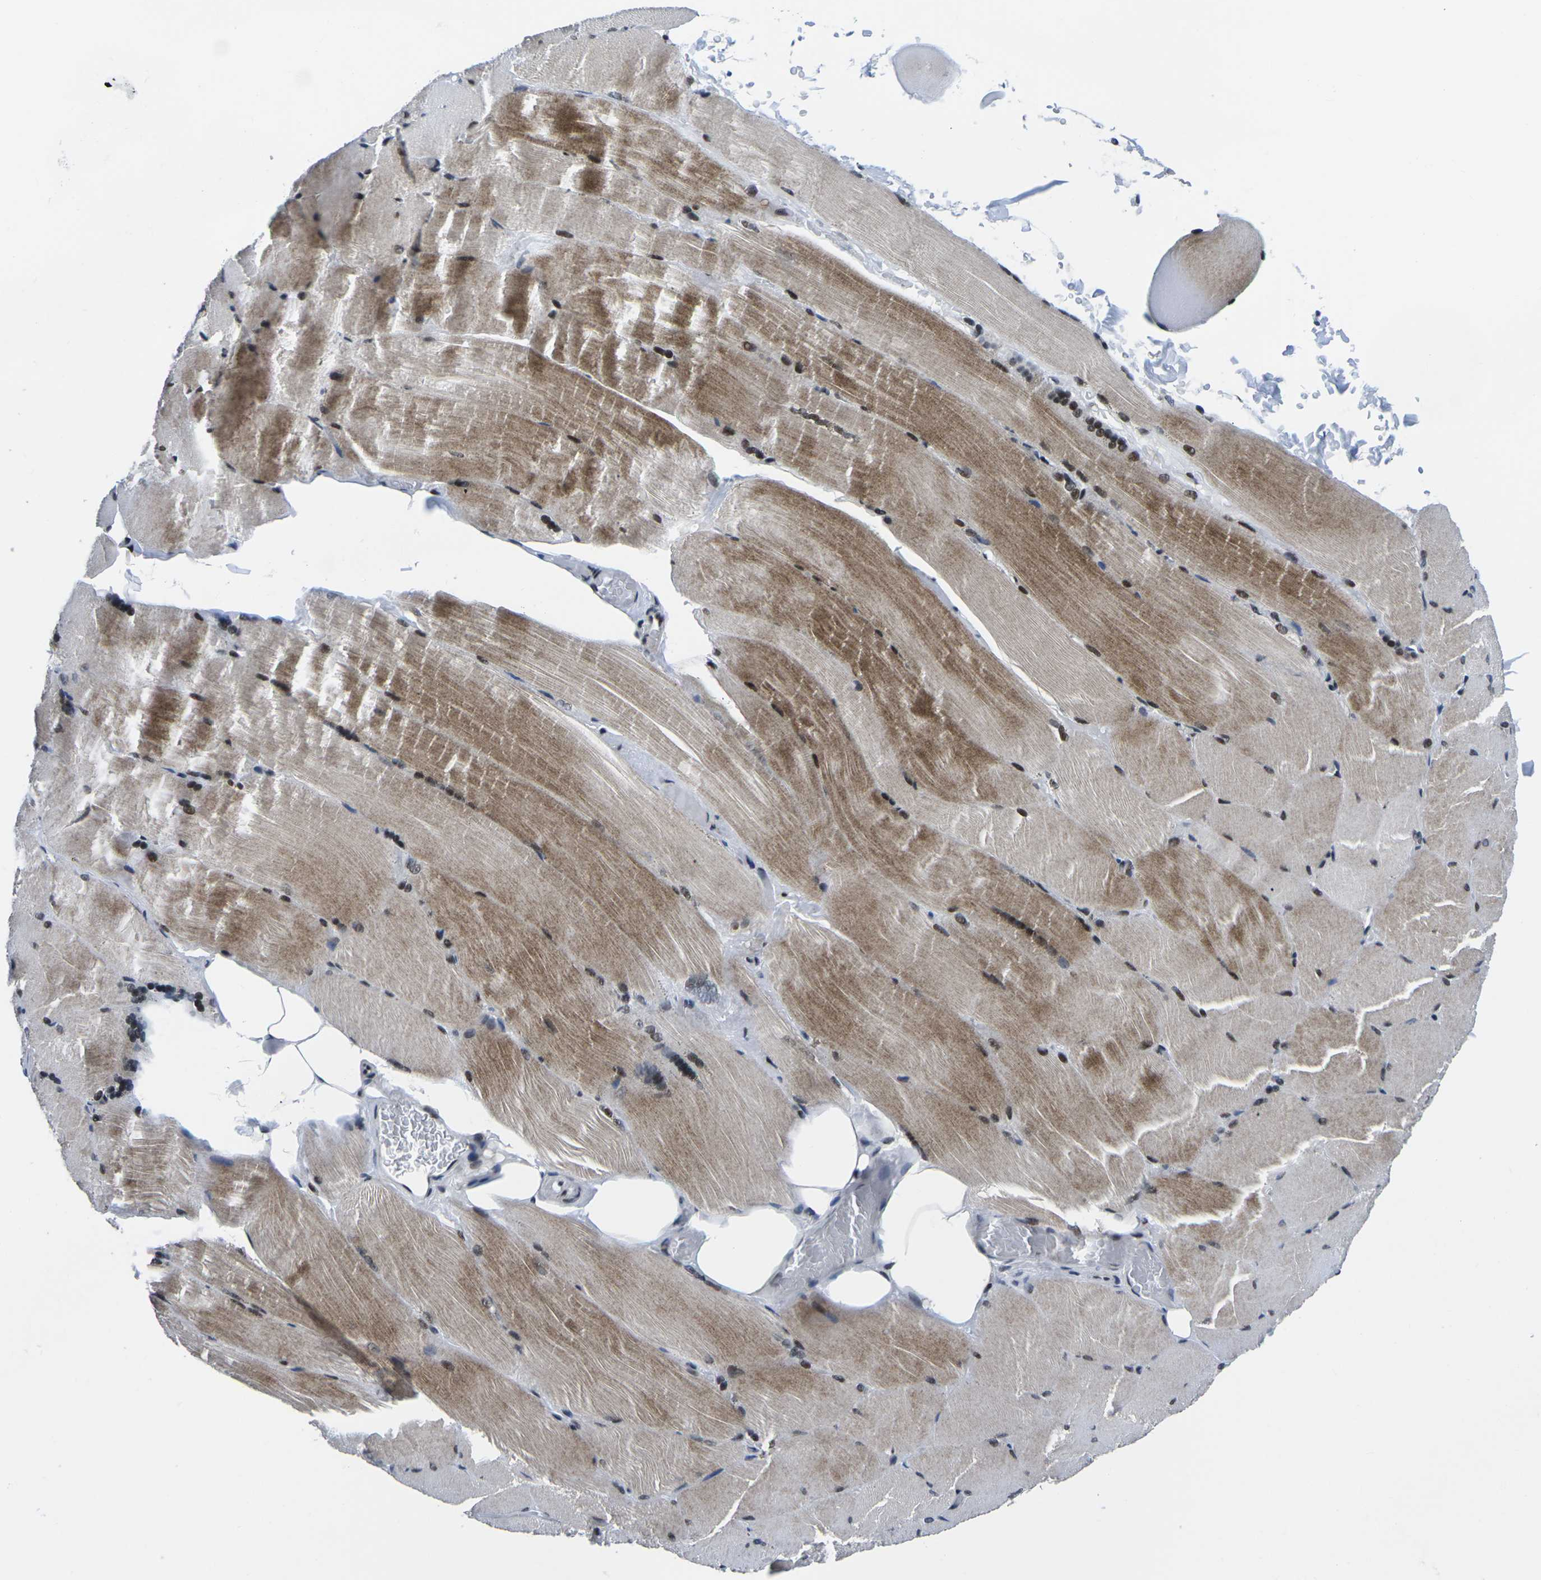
{"staining": {"intensity": "moderate", "quantity": "25%-75%", "location": "cytoplasmic/membranous,nuclear"}, "tissue": "skeletal muscle", "cell_type": "Myocytes", "image_type": "normal", "snomed": [{"axis": "morphology", "description": "Normal tissue, NOS"}, {"axis": "topography", "description": "Skin"}, {"axis": "topography", "description": "Skeletal muscle"}], "caption": "DAB (3,3'-diaminobenzidine) immunohistochemical staining of benign human skeletal muscle shows moderate cytoplasmic/membranous,nuclear protein staining in approximately 25%-75% of myocytes. Ihc stains the protein in brown and the nuclei are stained blue.", "gene": "CDC73", "patient": {"sex": "male", "age": 83}}